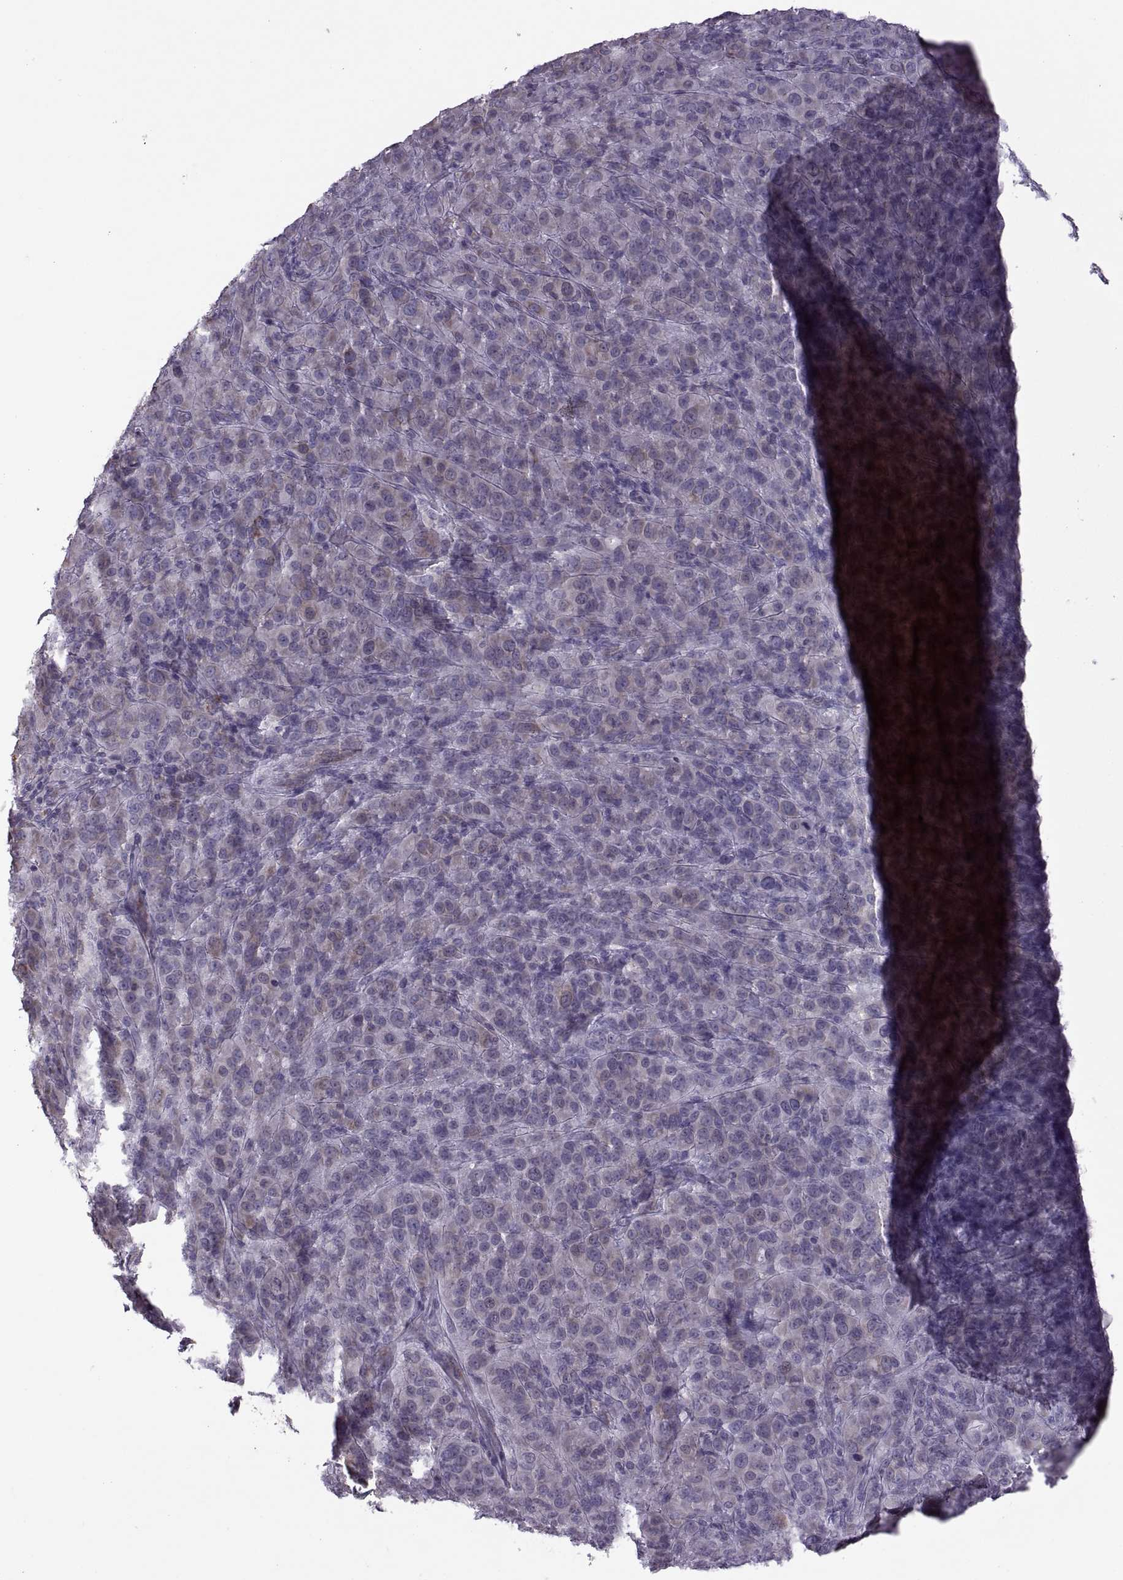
{"staining": {"intensity": "negative", "quantity": "none", "location": "none"}, "tissue": "melanoma", "cell_type": "Tumor cells", "image_type": "cancer", "snomed": [{"axis": "morphology", "description": "Malignant melanoma, NOS"}, {"axis": "topography", "description": "Skin"}], "caption": "This is an IHC micrograph of malignant melanoma. There is no expression in tumor cells.", "gene": "PABPC1", "patient": {"sex": "female", "age": 87}}